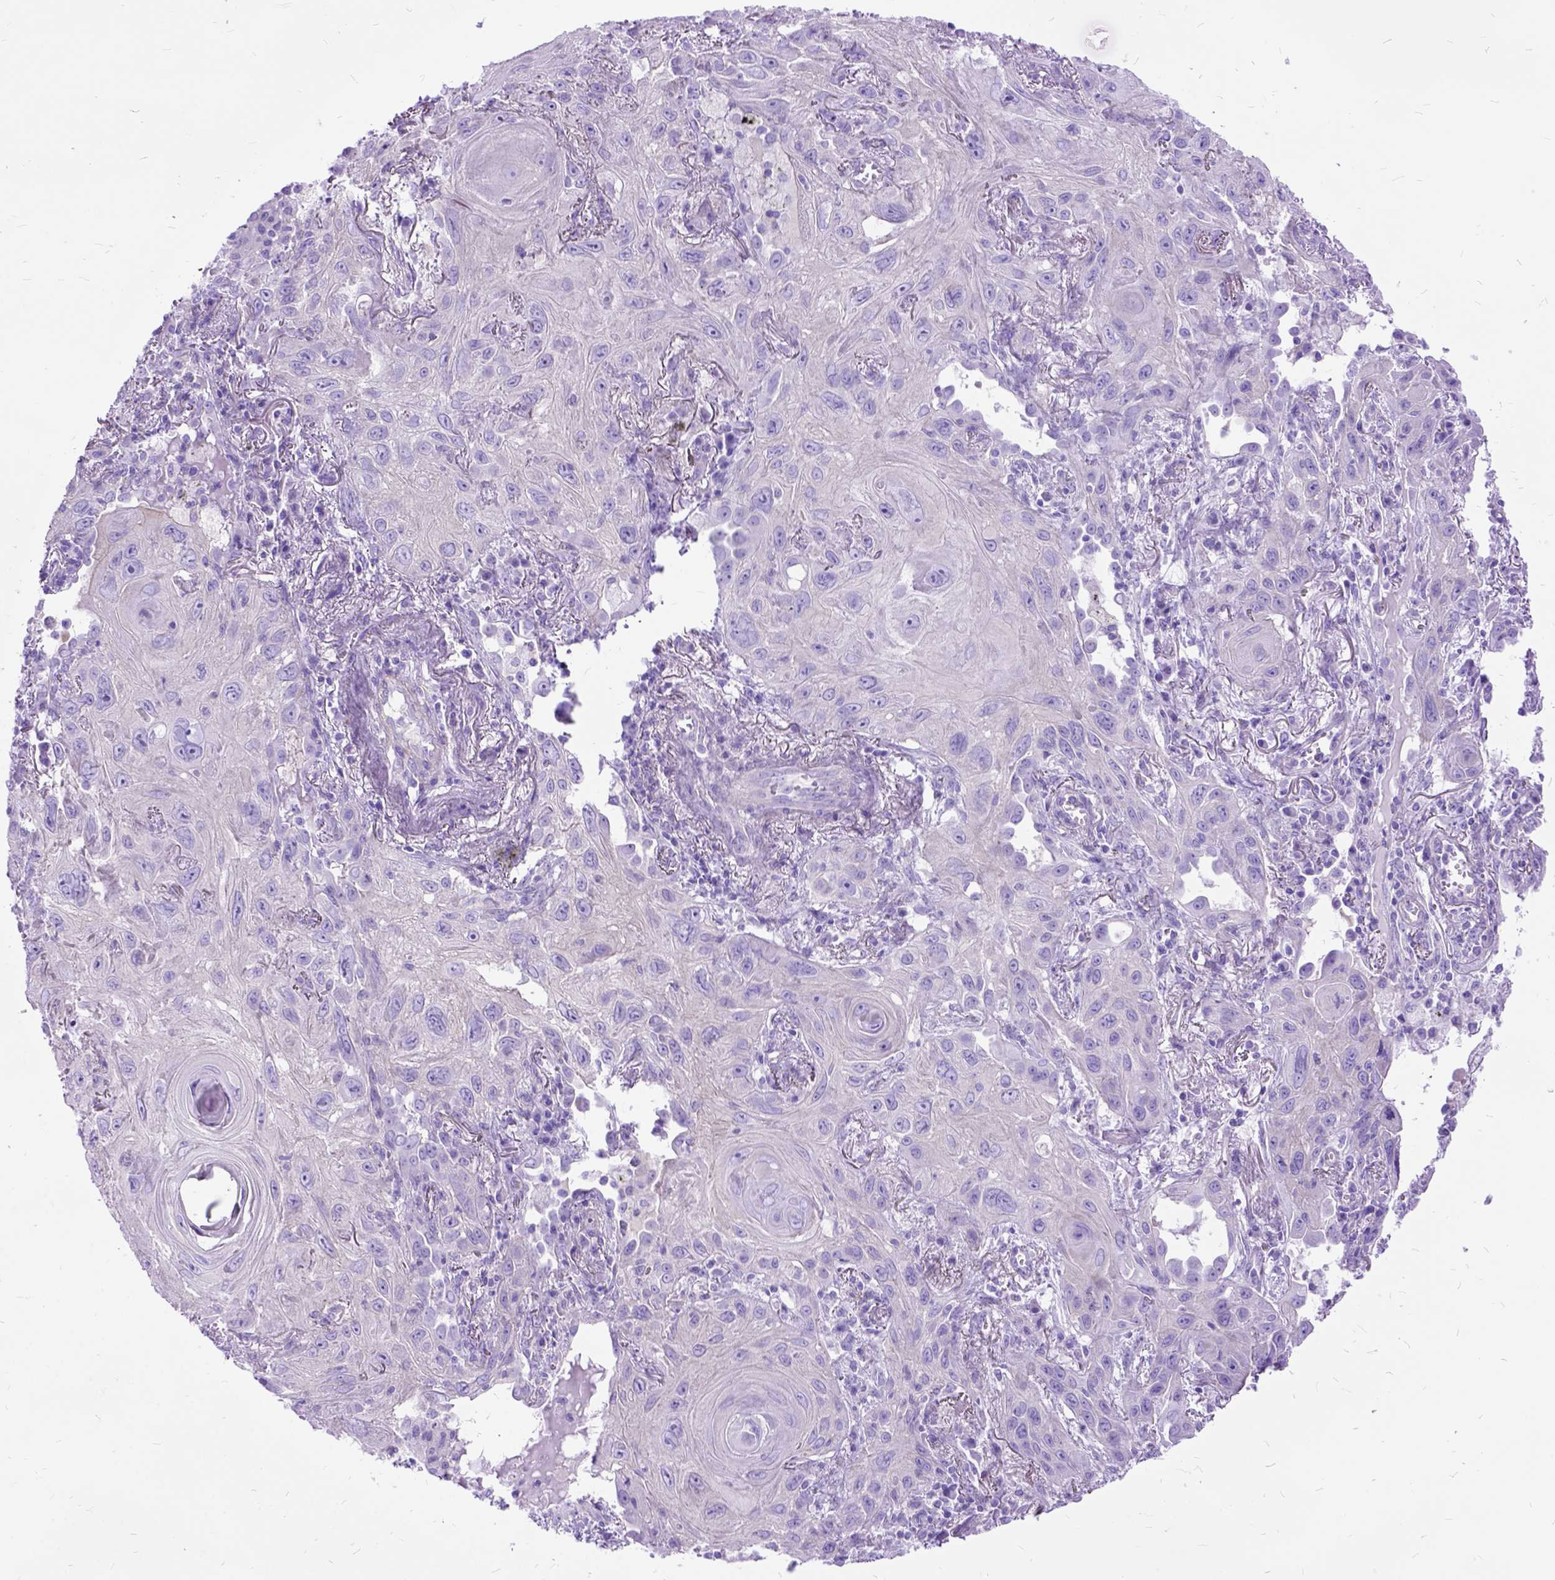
{"staining": {"intensity": "negative", "quantity": "none", "location": "none"}, "tissue": "lung cancer", "cell_type": "Tumor cells", "image_type": "cancer", "snomed": [{"axis": "morphology", "description": "Squamous cell carcinoma, NOS"}, {"axis": "topography", "description": "Lung"}], "caption": "A histopathology image of human lung squamous cell carcinoma is negative for staining in tumor cells.", "gene": "ARL9", "patient": {"sex": "male", "age": 79}}